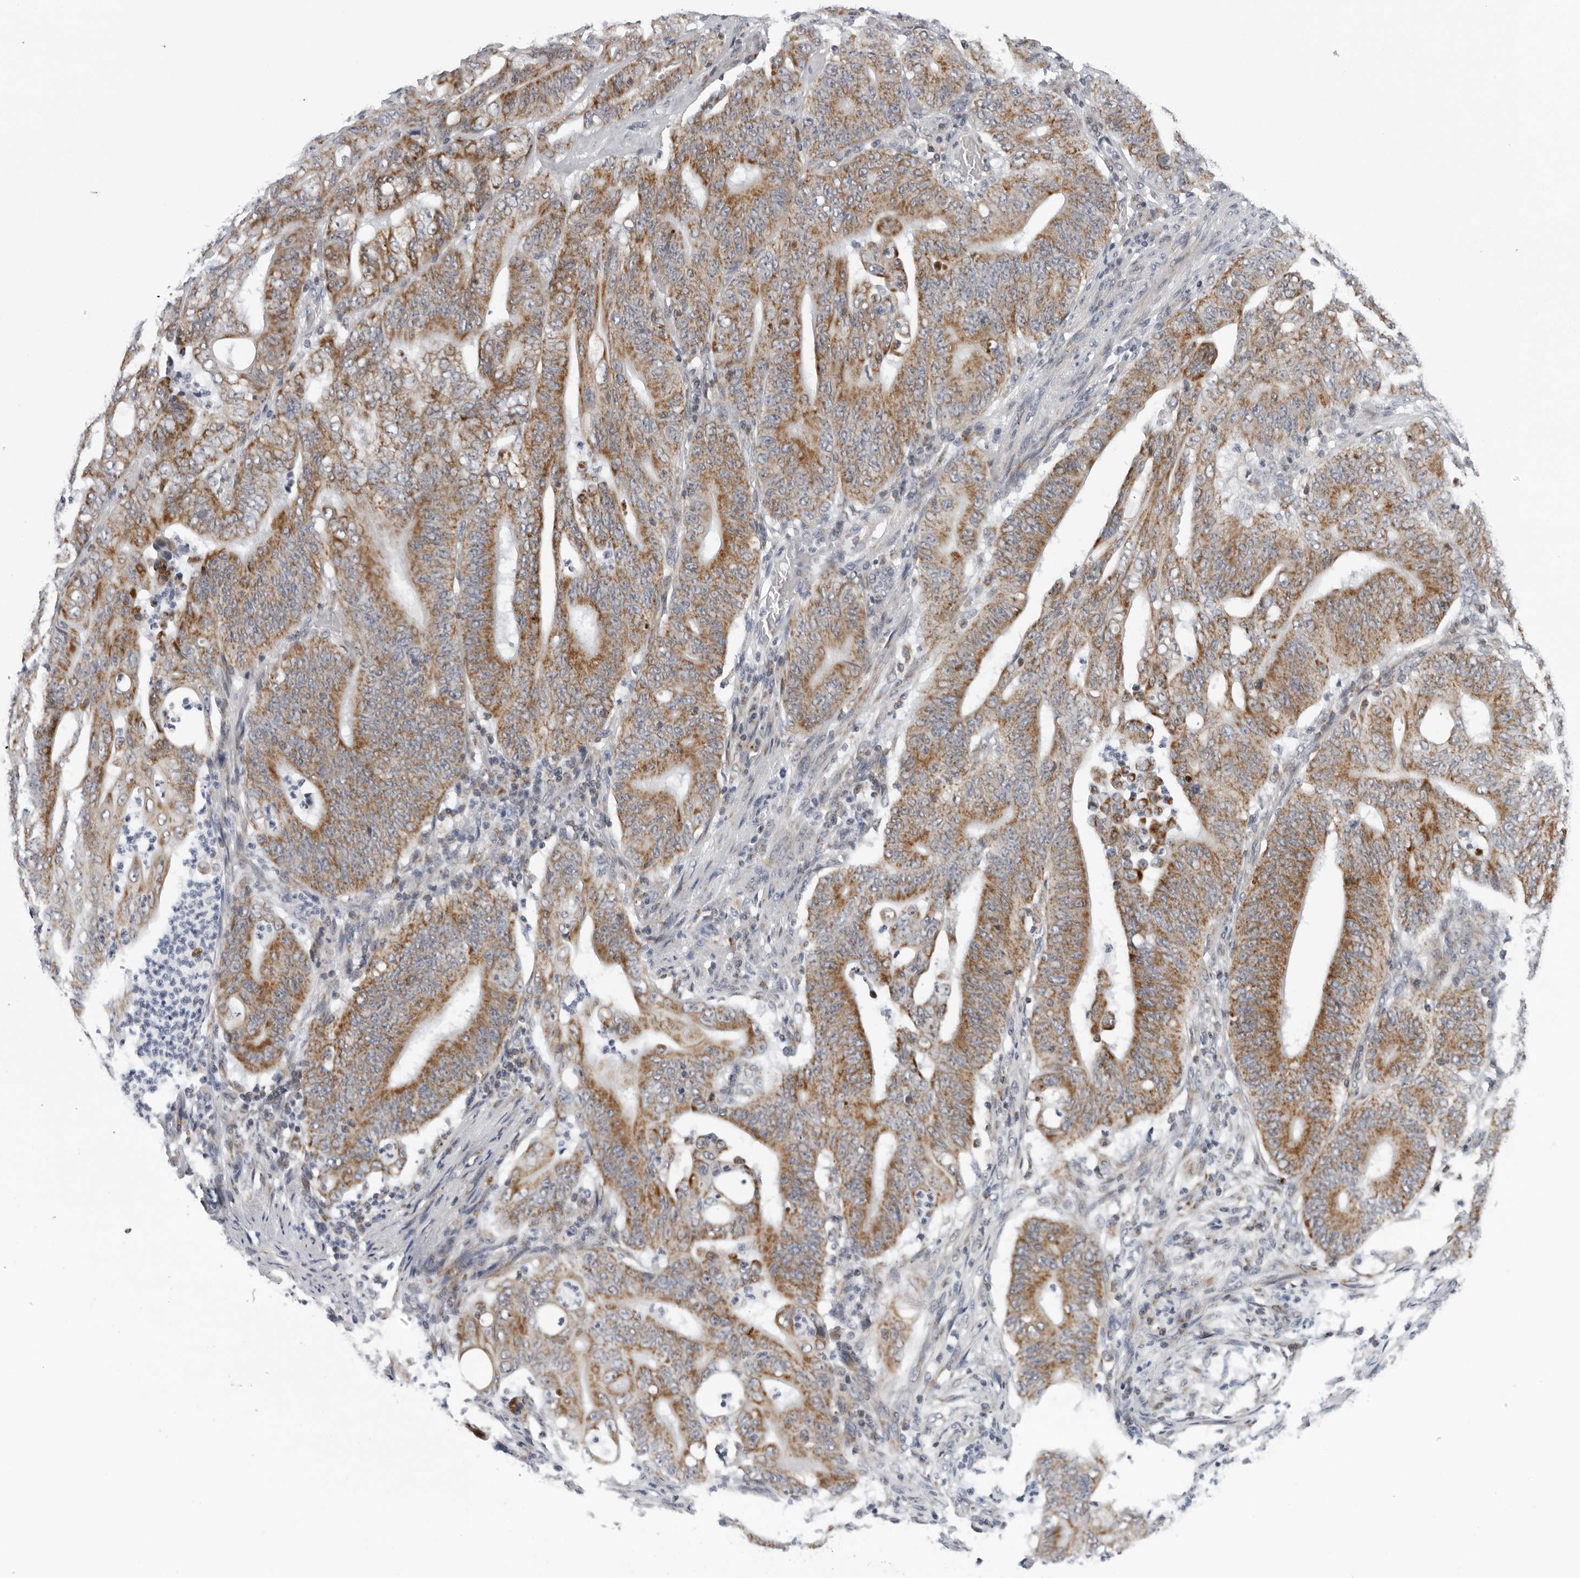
{"staining": {"intensity": "moderate", "quantity": ">75%", "location": "cytoplasmic/membranous"}, "tissue": "stomach cancer", "cell_type": "Tumor cells", "image_type": "cancer", "snomed": [{"axis": "morphology", "description": "Adenocarcinoma, NOS"}, {"axis": "topography", "description": "Stomach"}], "caption": "Protein staining displays moderate cytoplasmic/membranous expression in about >75% of tumor cells in stomach adenocarcinoma.", "gene": "CPT2", "patient": {"sex": "female", "age": 73}}